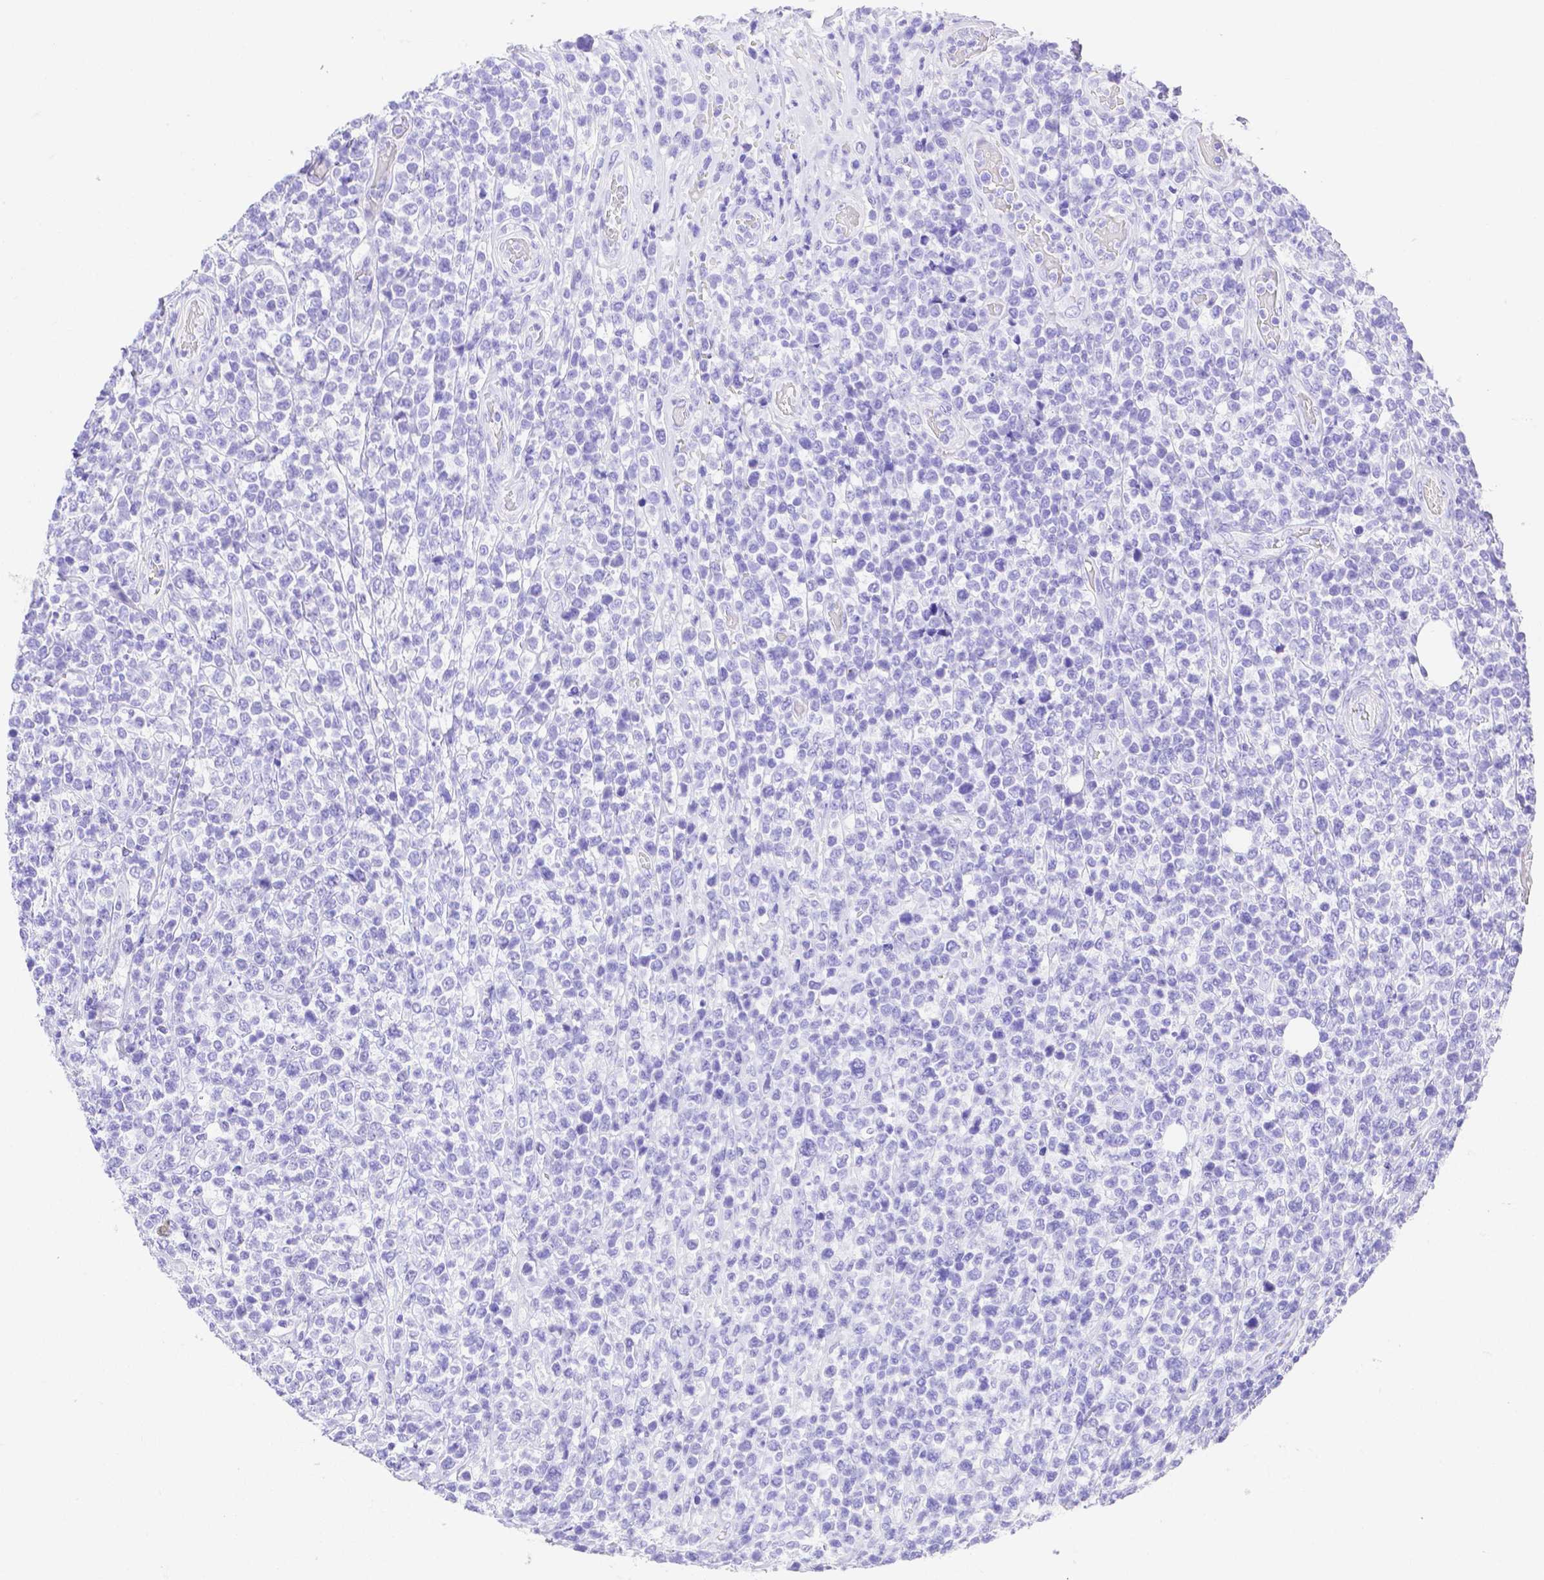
{"staining": {"intensity": "negative", "quantity": "none", "location": "none"}, "tissue": "lymphoma", "cell_type": "Tumor cells", "image_type": "cancer", "snomed": [{"axis": "morphology", "description": "Malignant lymphoma, non-Hodgkin's type, High grade"}, {"axis": "topography", "description": "Soft tissue"}], "caption": "Immunohistochemistry of malignant lymphoma, non-Hodgkin's type (high-grade) exhibits no positivity in tumor cells.", "gene": "SMR3A", "patient": {"sex": "female", "age": 56}}